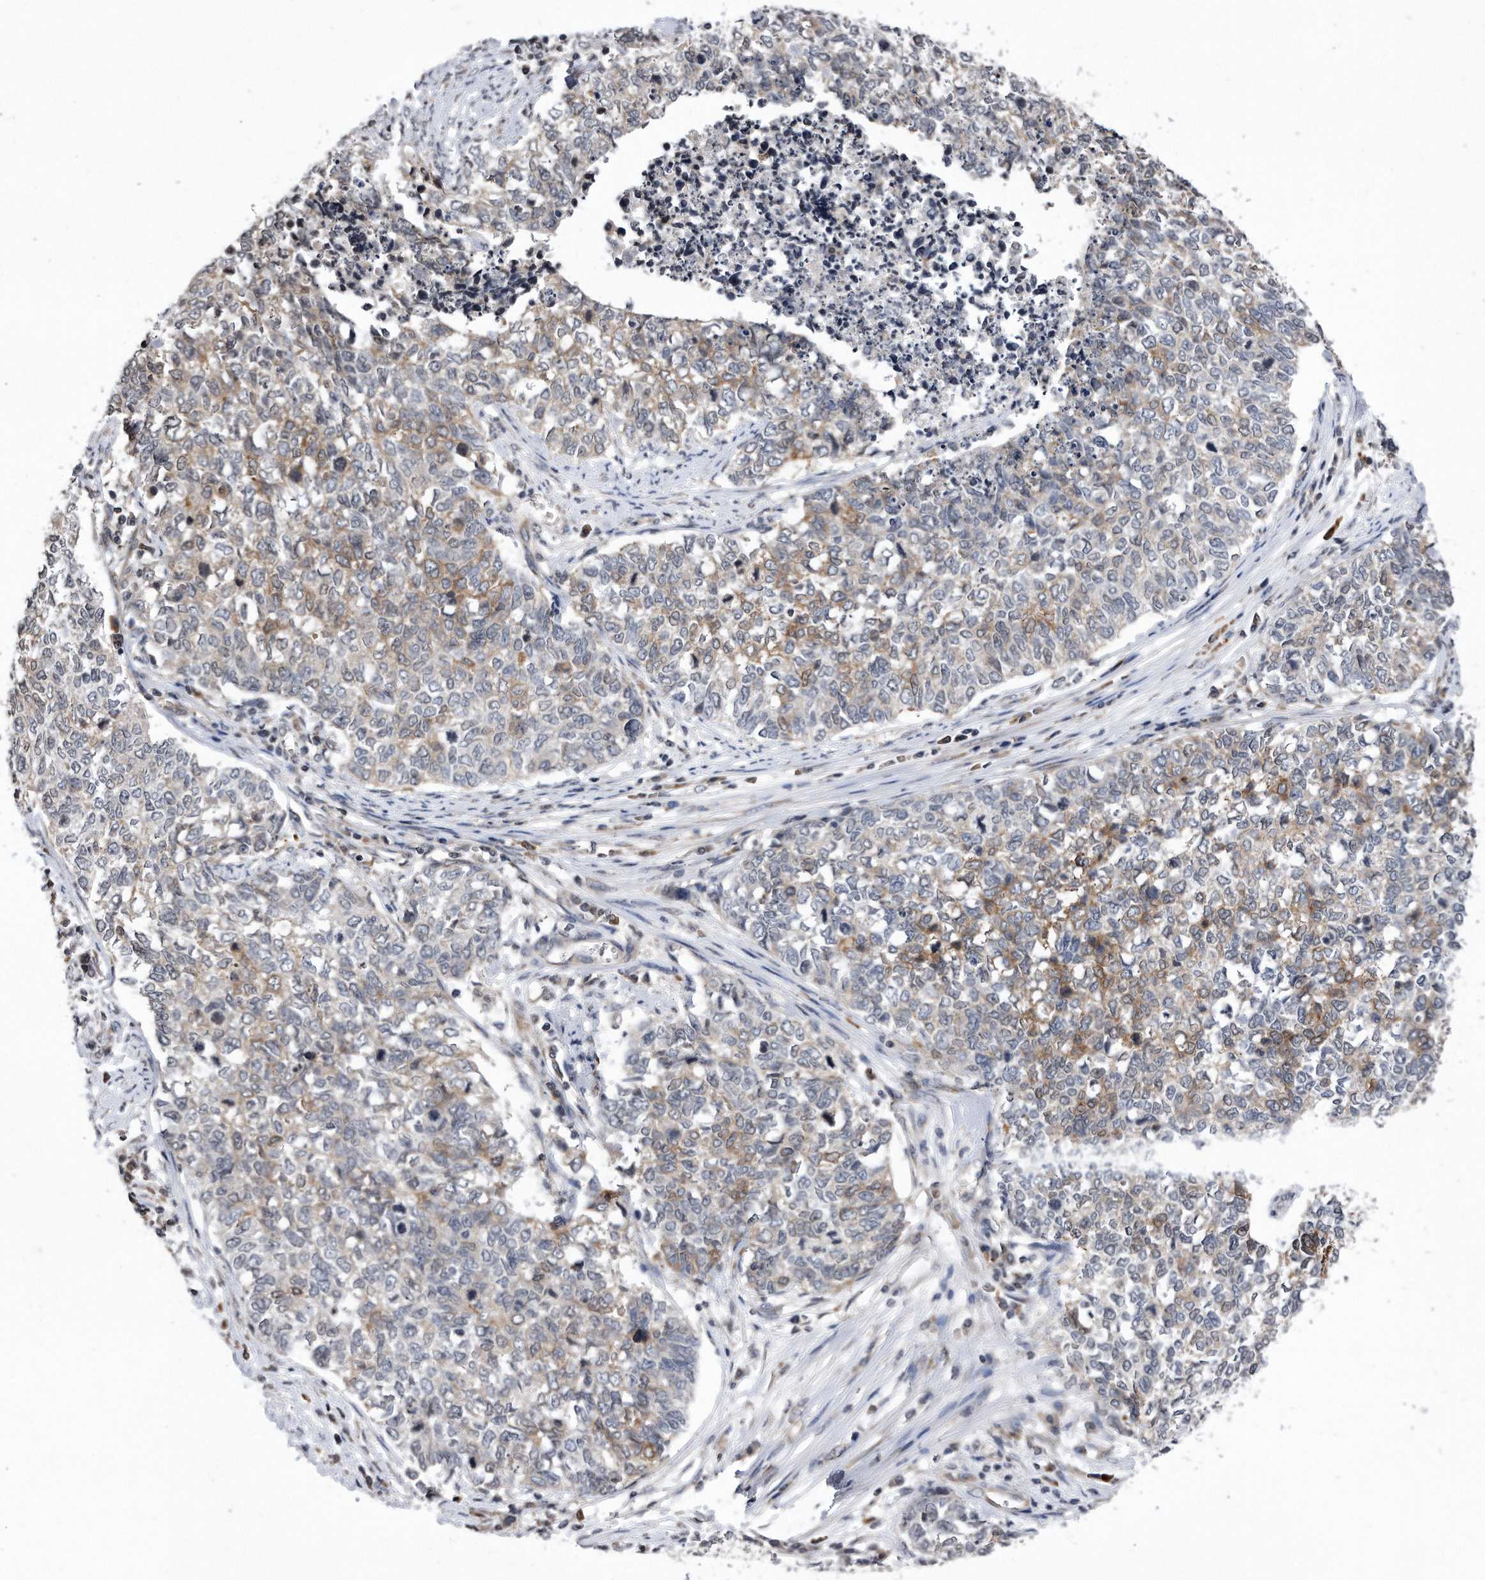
{"staining": {"intensity": "moderate", "quantity": "<25%", "location": "cytoplasmic/membranous"}, "tissue": "cervical cancer", "cell_type": "Tumor cells", "image_type": "cancer", "snomed": [{"axis": "morphology", "description": "Squamous cell carcinoma, NOS"}, {"axis": "topography", "description": "Cervix"}], "caption": "Tumor cells demonstrate moderate cytoplasmic/membranous staining in approximately <25% of cells in cervical squamous cell carcinoma. (Brightfield microscopy of DAB IHC at high magnification).", "gene": "DAB1", "patient": {"sex": "female", "age": 63}}